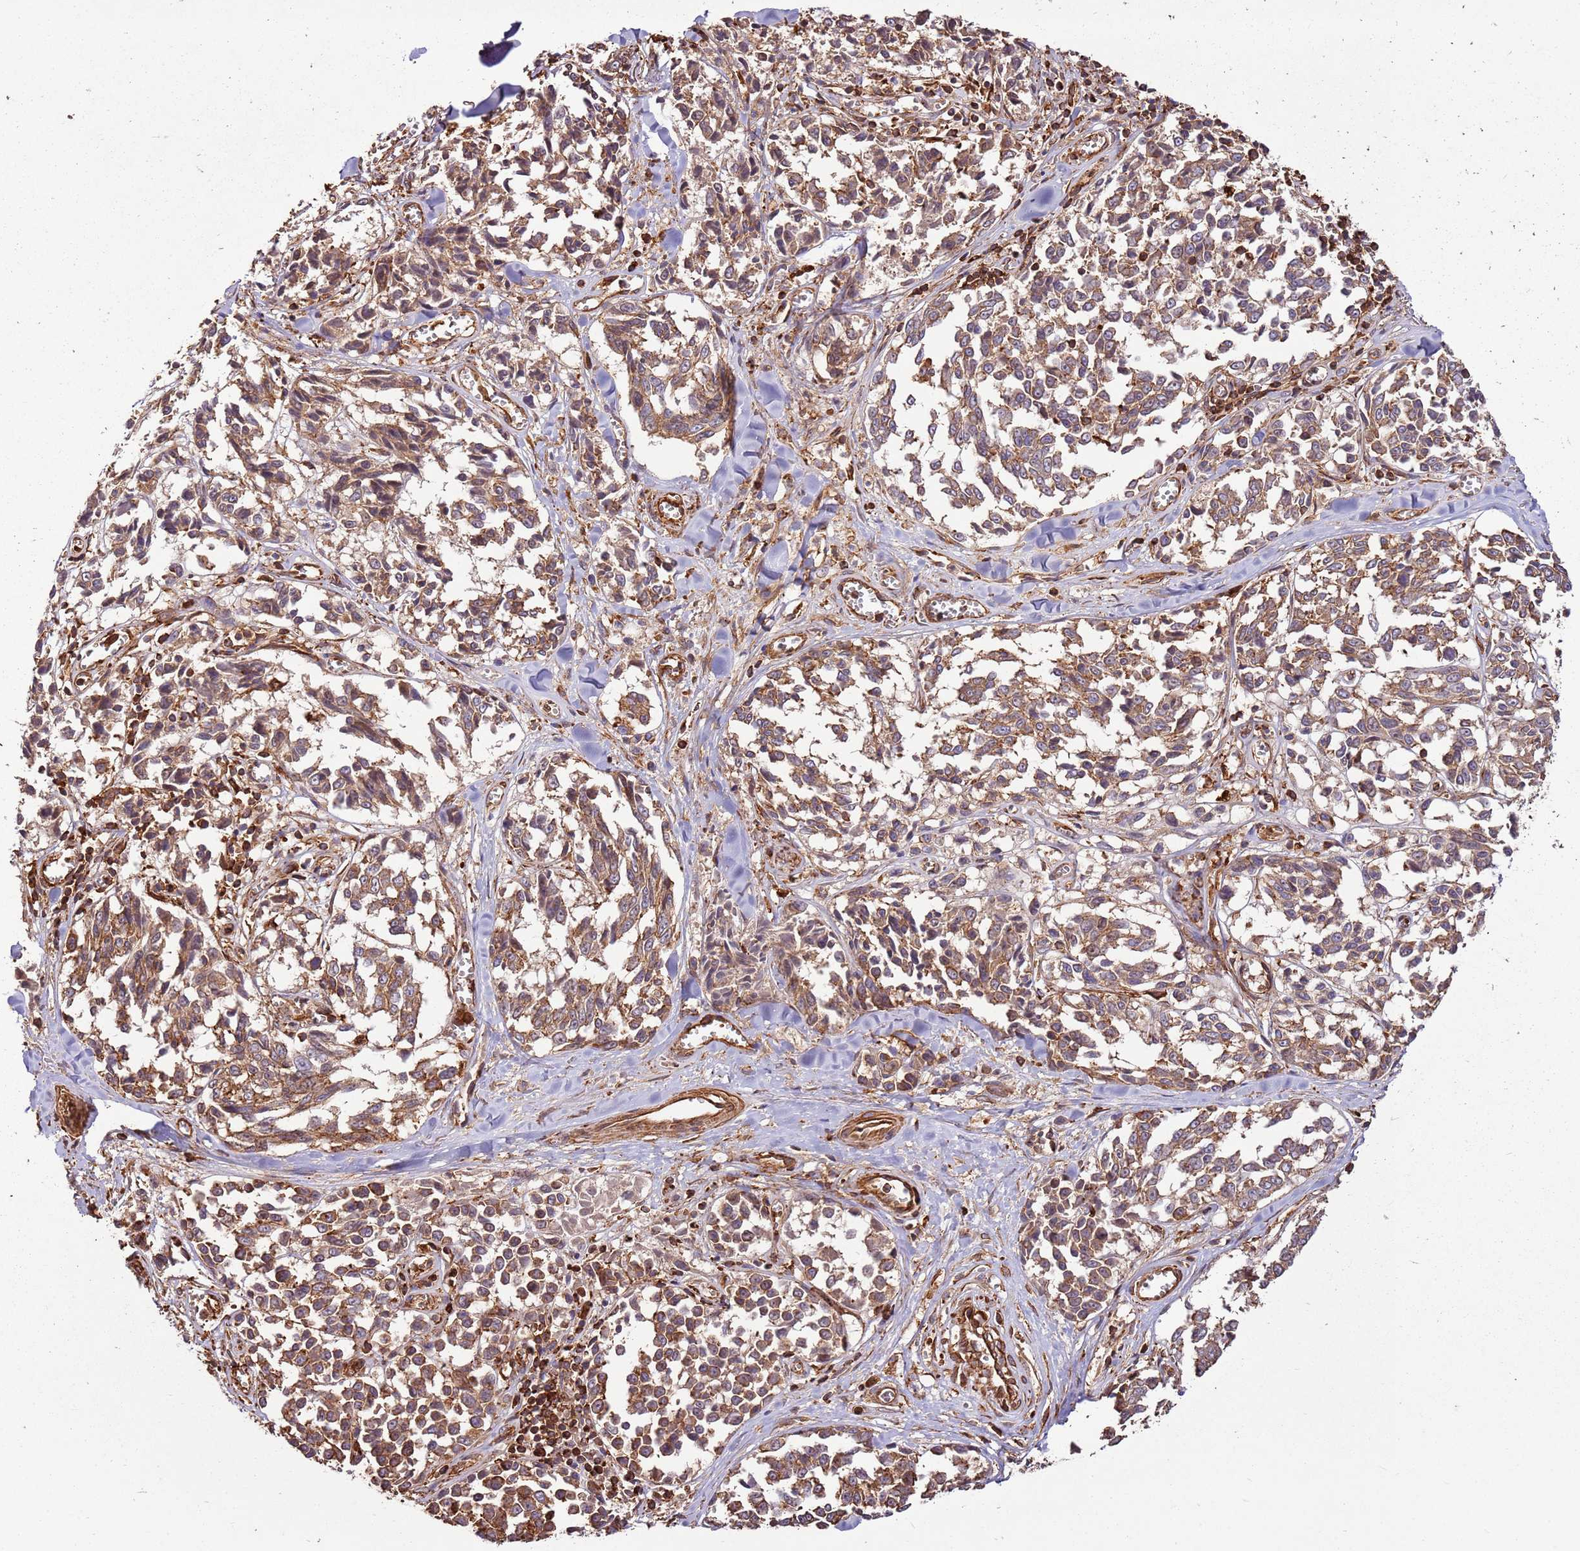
{"staining": {"intensity": "moderate", "quantity": ">75%", "location": "cytoplasmic/membranous"}, "tissue": "melanoma", "cell_type": "Tumor cells", "image_type": "cancer", "snomed": [{"axis": "morphology", "description": "Malignant melanoma, NOS"}, {"axis": "topography", "description": "Skin"}], "caption": "High-power microscopy captured an immunohistochemistry image of malignant melanoma, revealing moderate cytoplasmic/membranous staining in approximately >75% of tumor cells.", "gene": "ACVR2A", "patient": {"sex": "female", "age": 64}}